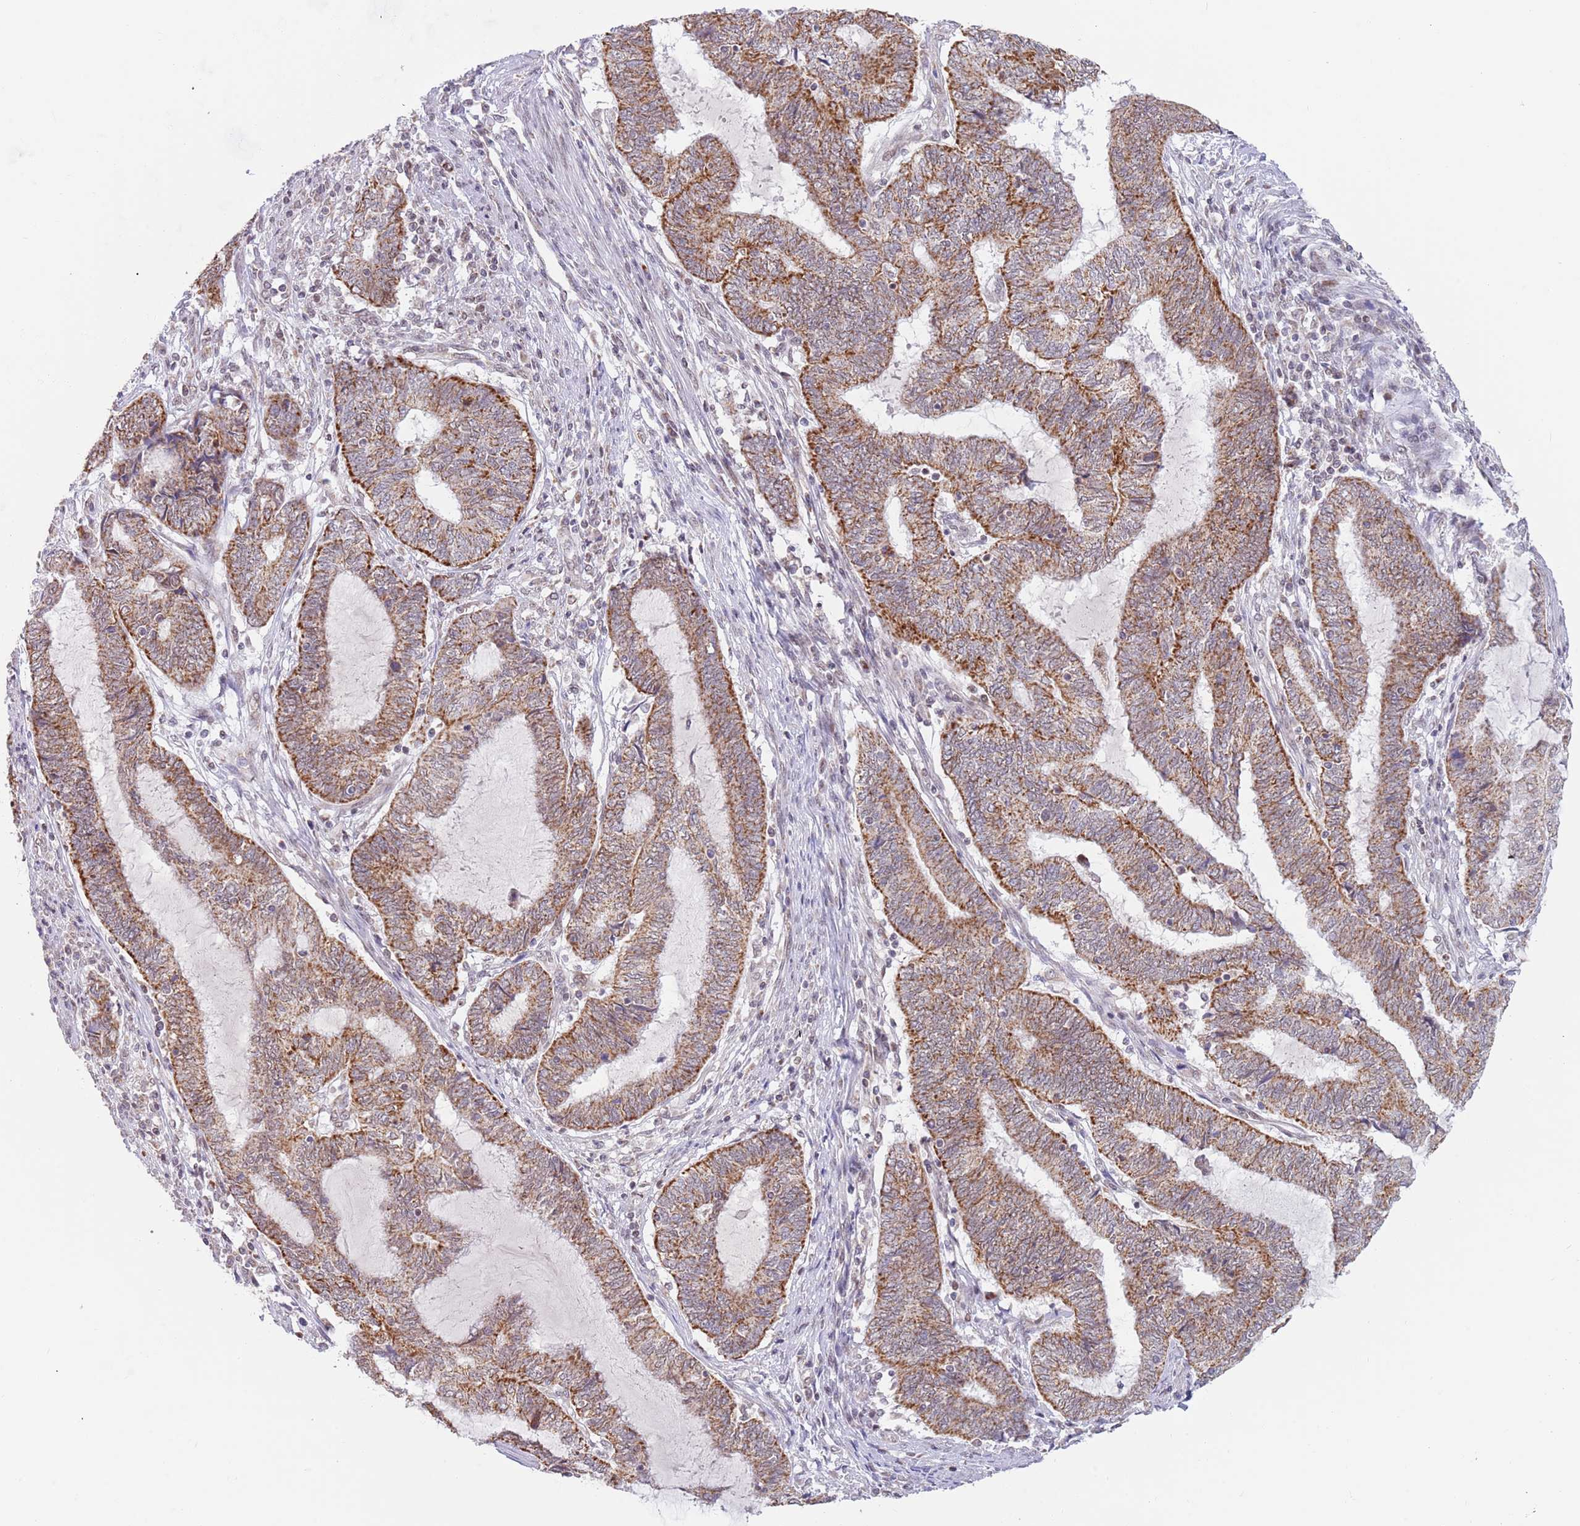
{"staining": {"intensity": "strong", "quantity": ">75%", "location": "cytoplasmic/membranous"}, "tissue": "endometrial cancer", "cell_type": "Tumor cells", "image_type": "cancer", "snomed": [{"axis": "morphology", "description": "Adenocarcinoma, NOS"}, {"axis": "topography", "description": "Uterus"}, {"axis": "topography", "description": "Endometrium"}], "caption": "Adenocarcinoma (endometrial) stained with DAB IHC exhibits high levels of strong cytoplasmic/membranous expression in about >75% of tumor cells. Using DAB (brown) and hematoxylin (blue) stains, captured at high magnification using brightfield microscopy.", "gene": "TIMM13", "patient": {"sex": "female", "age": 70}}